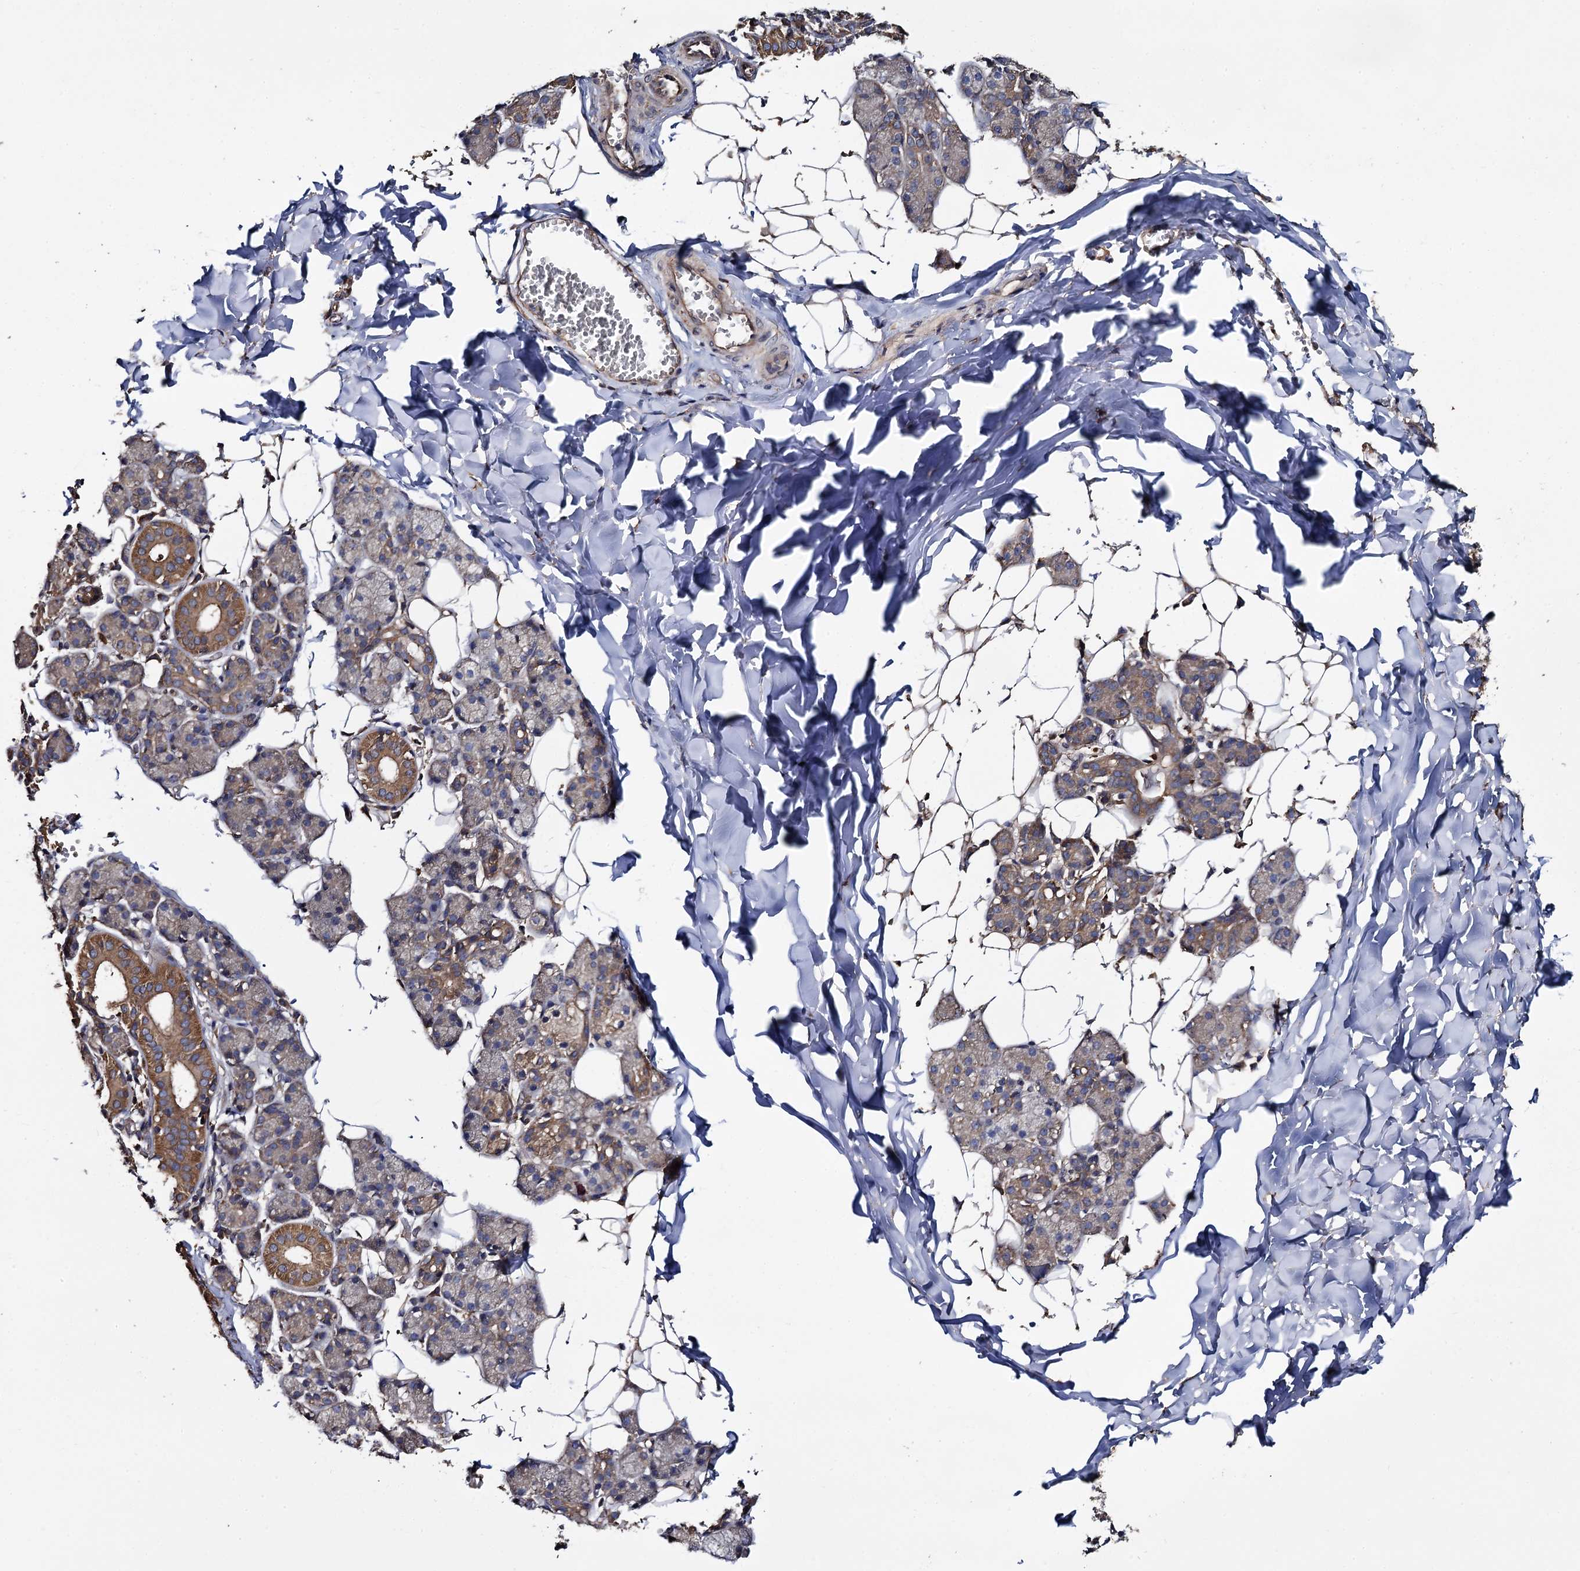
{"staining": {"intensity": "moderate", "quantity": "25%-75%", "location": "cytoplasmic/membranous"}, "tissue": "salivary gland", "cell_type": "Glandular cells", "image_type": "normal", "snomed": [{"axis": "morphology", "description": "Normal tissue, NOS"}, {"axis": "topography", "description": "Salivary gland"}], "caption": "Immunohistochemistry histopathology image of benign salivary gland stained for a protein (brown), which reveals medium levels of moderate cytoplasmic/membranous expression in approximately 25%-75% of glandular cells.", "gene": "TTC23", "patient": {"sex": "female", "age": 33}}